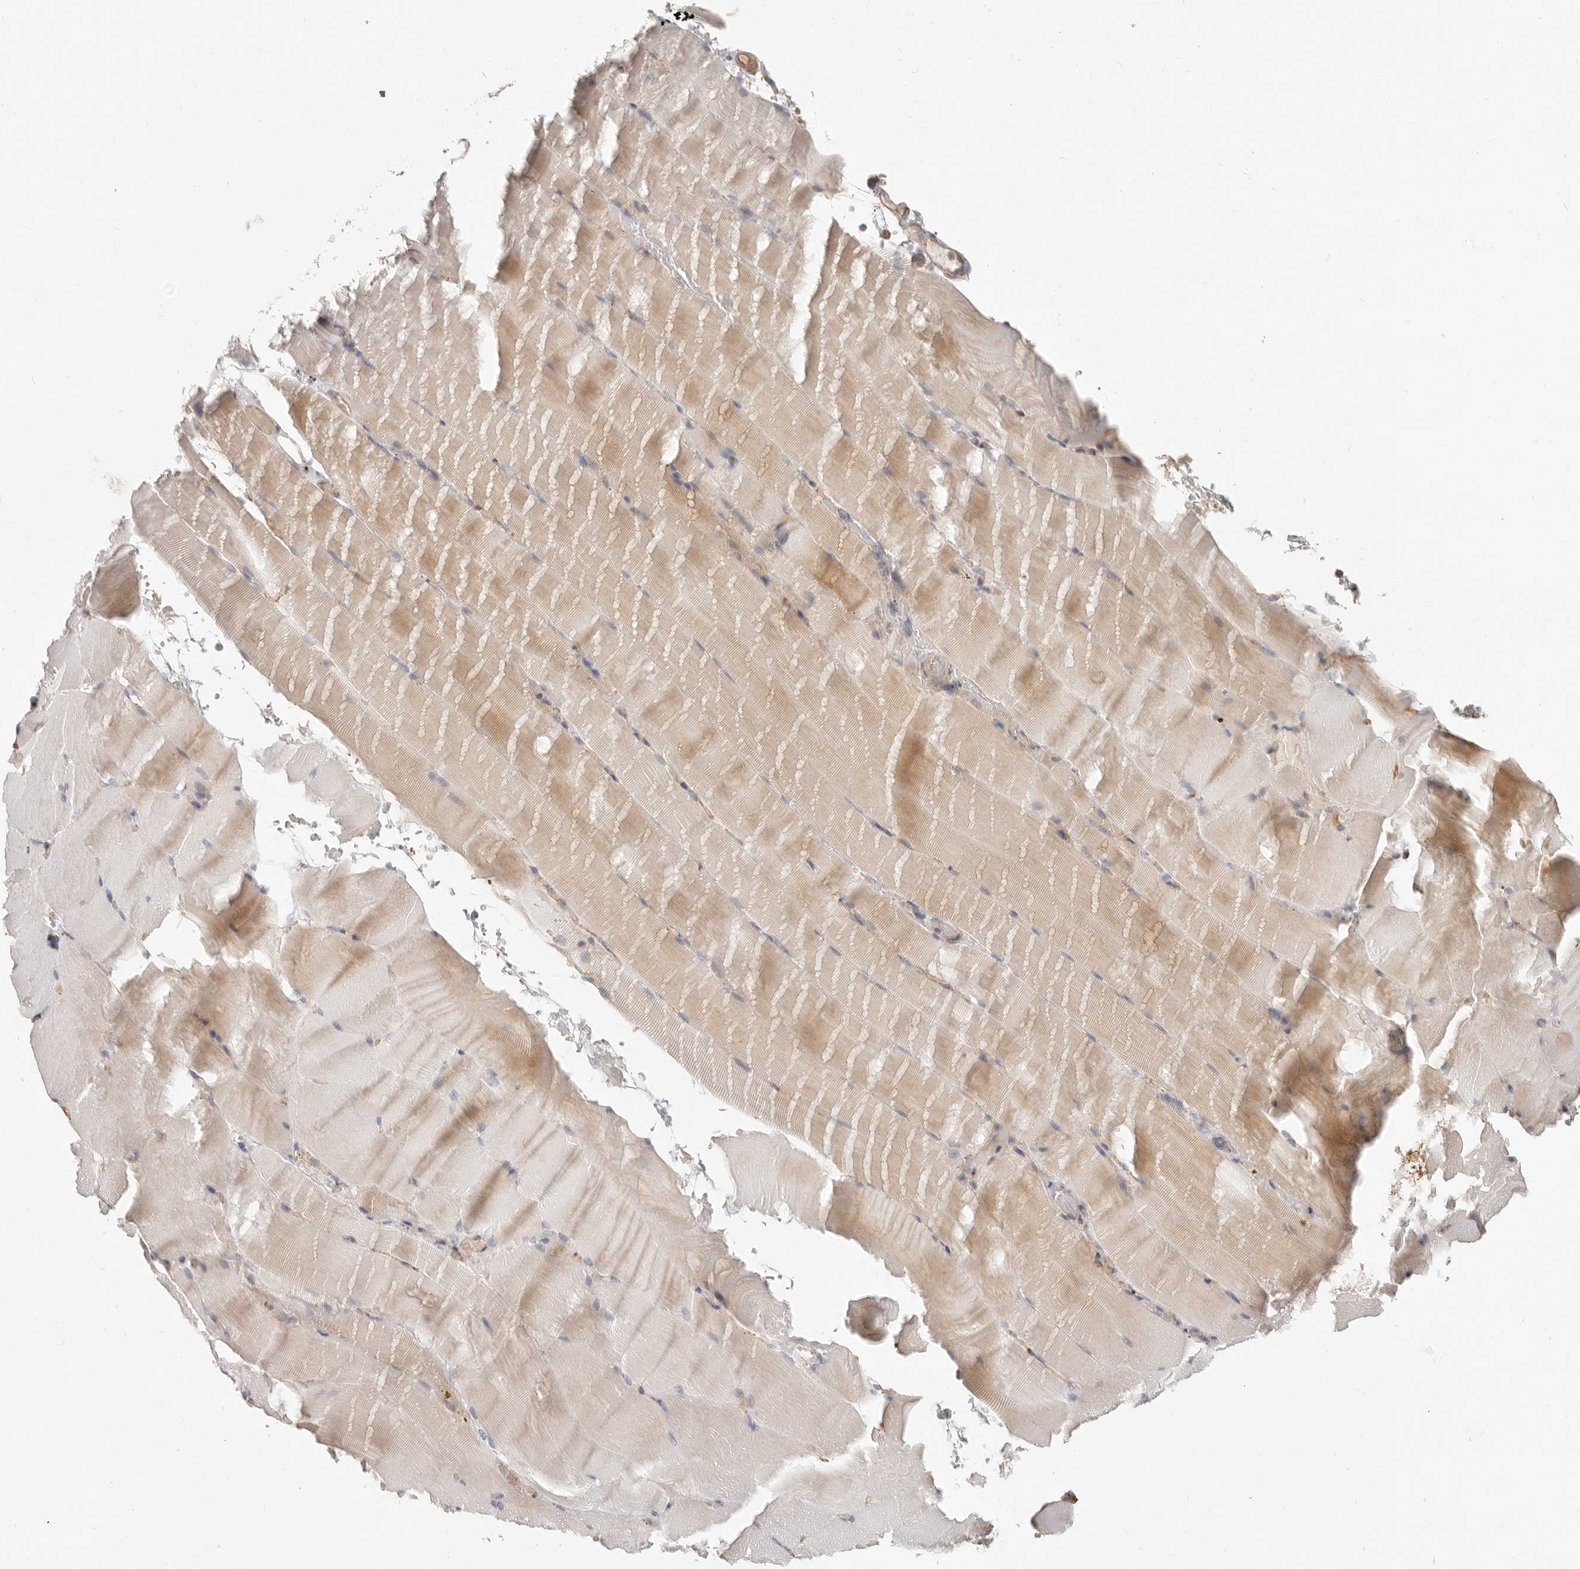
{"staining": {"intensity": "moderate", "quantity": "25%-75%", "location": "cytoplasmic/membranous"}, "tissue": "skeletal muscle", "cell_type": "Myocytes", "image_type": "normal", "snomed": [{"axis": "morphology", "description": "Normal tissue, NOS"}, {"axis": "topography", "description": "Skeletal muscle"}, {"axis": "topography", "description": "Parathyroid gland"}], "caption": "Immunohistochemistry (IHC) of unremarkable skeletal muscle displays medium levels of moderate cytoplasmic/membranous positivity in approximately 25%-75% of myocytes.", "gene": "SPRING1", "patient": {"sex": "female", "age": 37}}